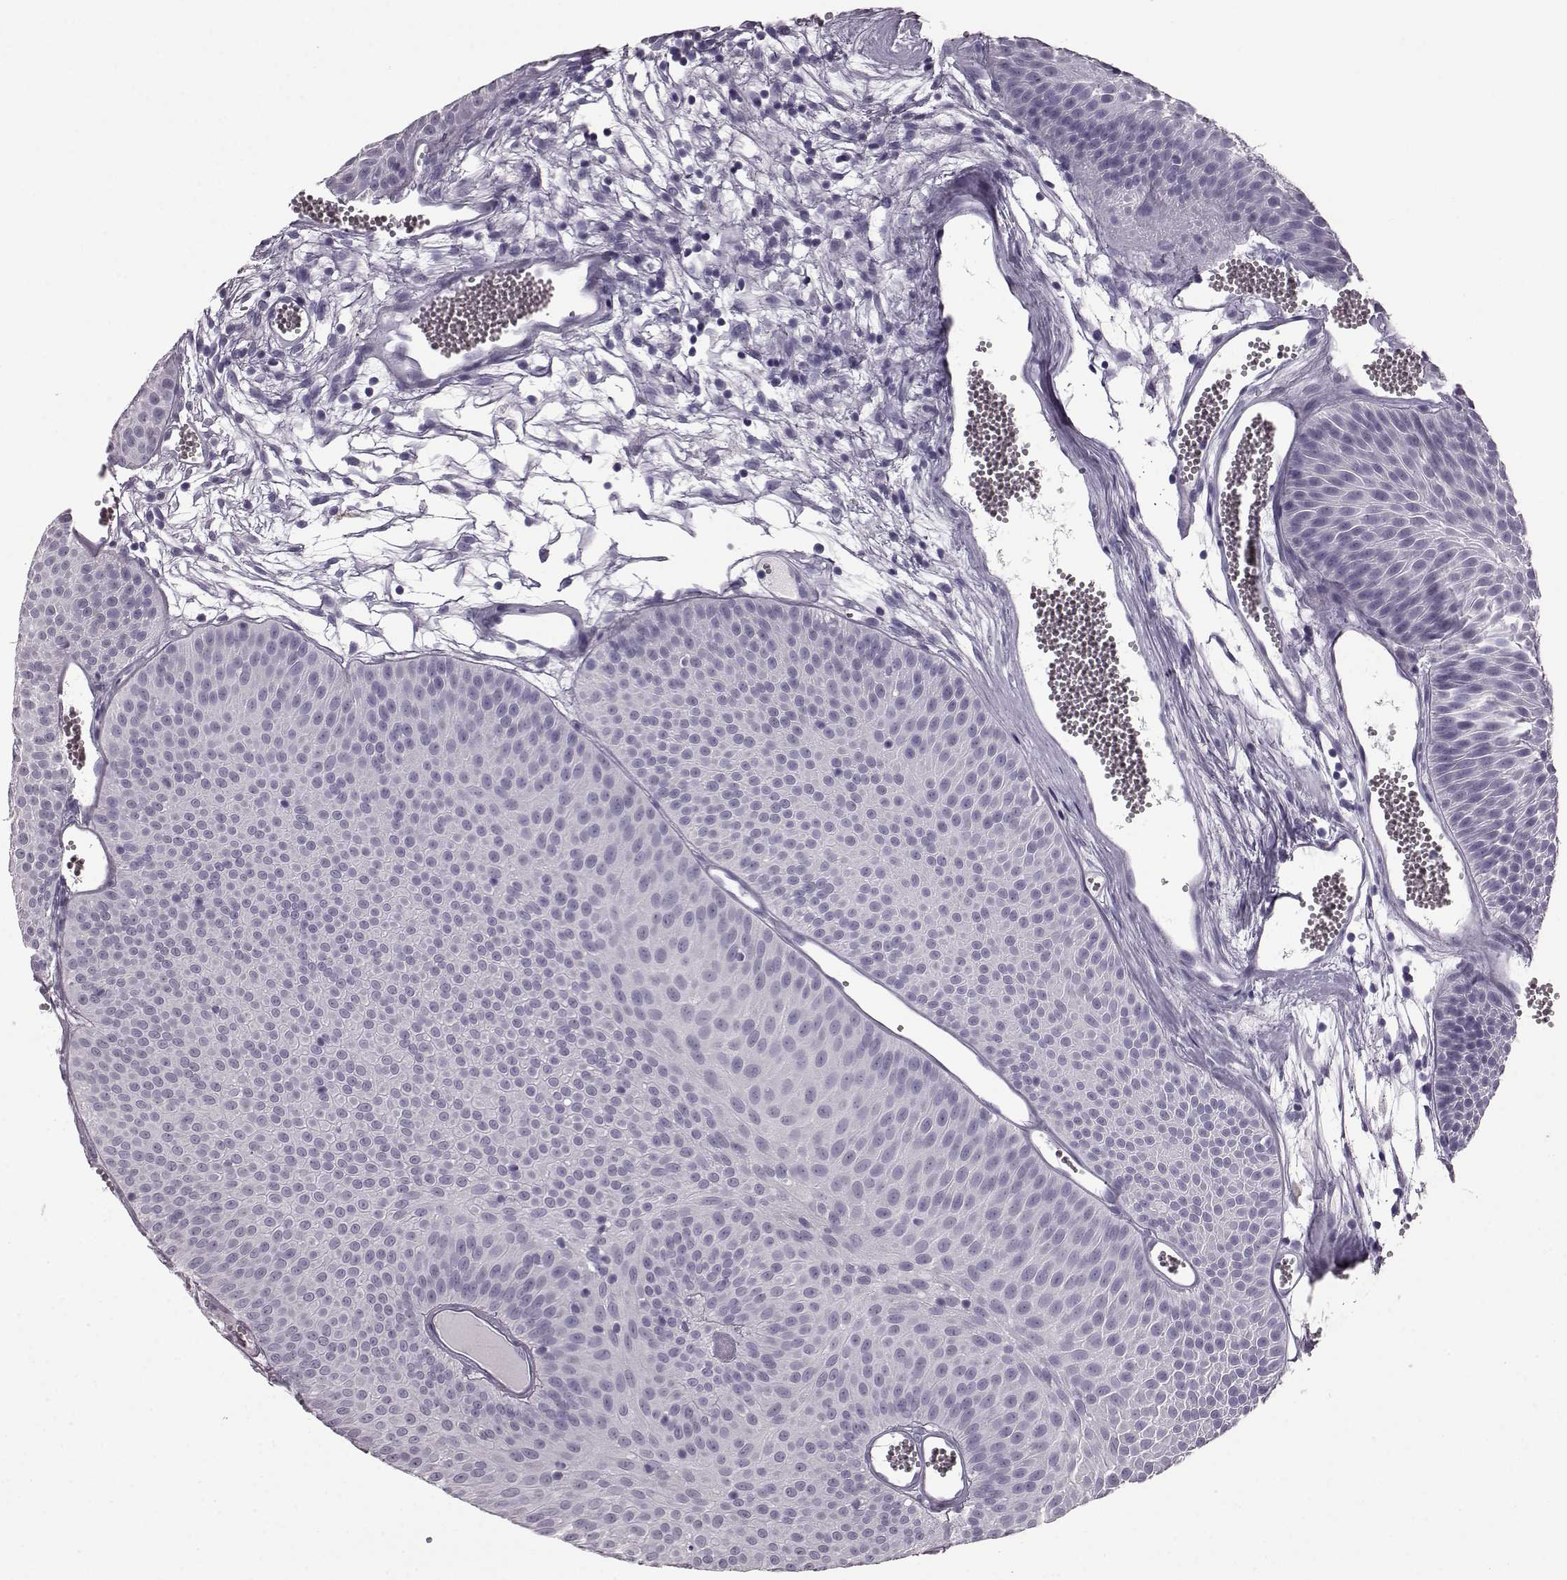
{"staining": {"intensity": "negative", "quantity": "none", "location": "none"}, "tissue": "urothelial cancer", "cell_type": "Tumor cells", "image_type": "cancer", "snomed": [{"axis": "morphology", "description": "Urothelial carcinoma, Low grade"}, {"axis": "topography", "description": "Urinary bladder"}], "caption": "Urothelial cancer stained for a protein using immunohistochemistry (IHC) displays no expression tumor cells.", "gene": "AIPL1", "patient": {"sex": "male", "age": 52}}